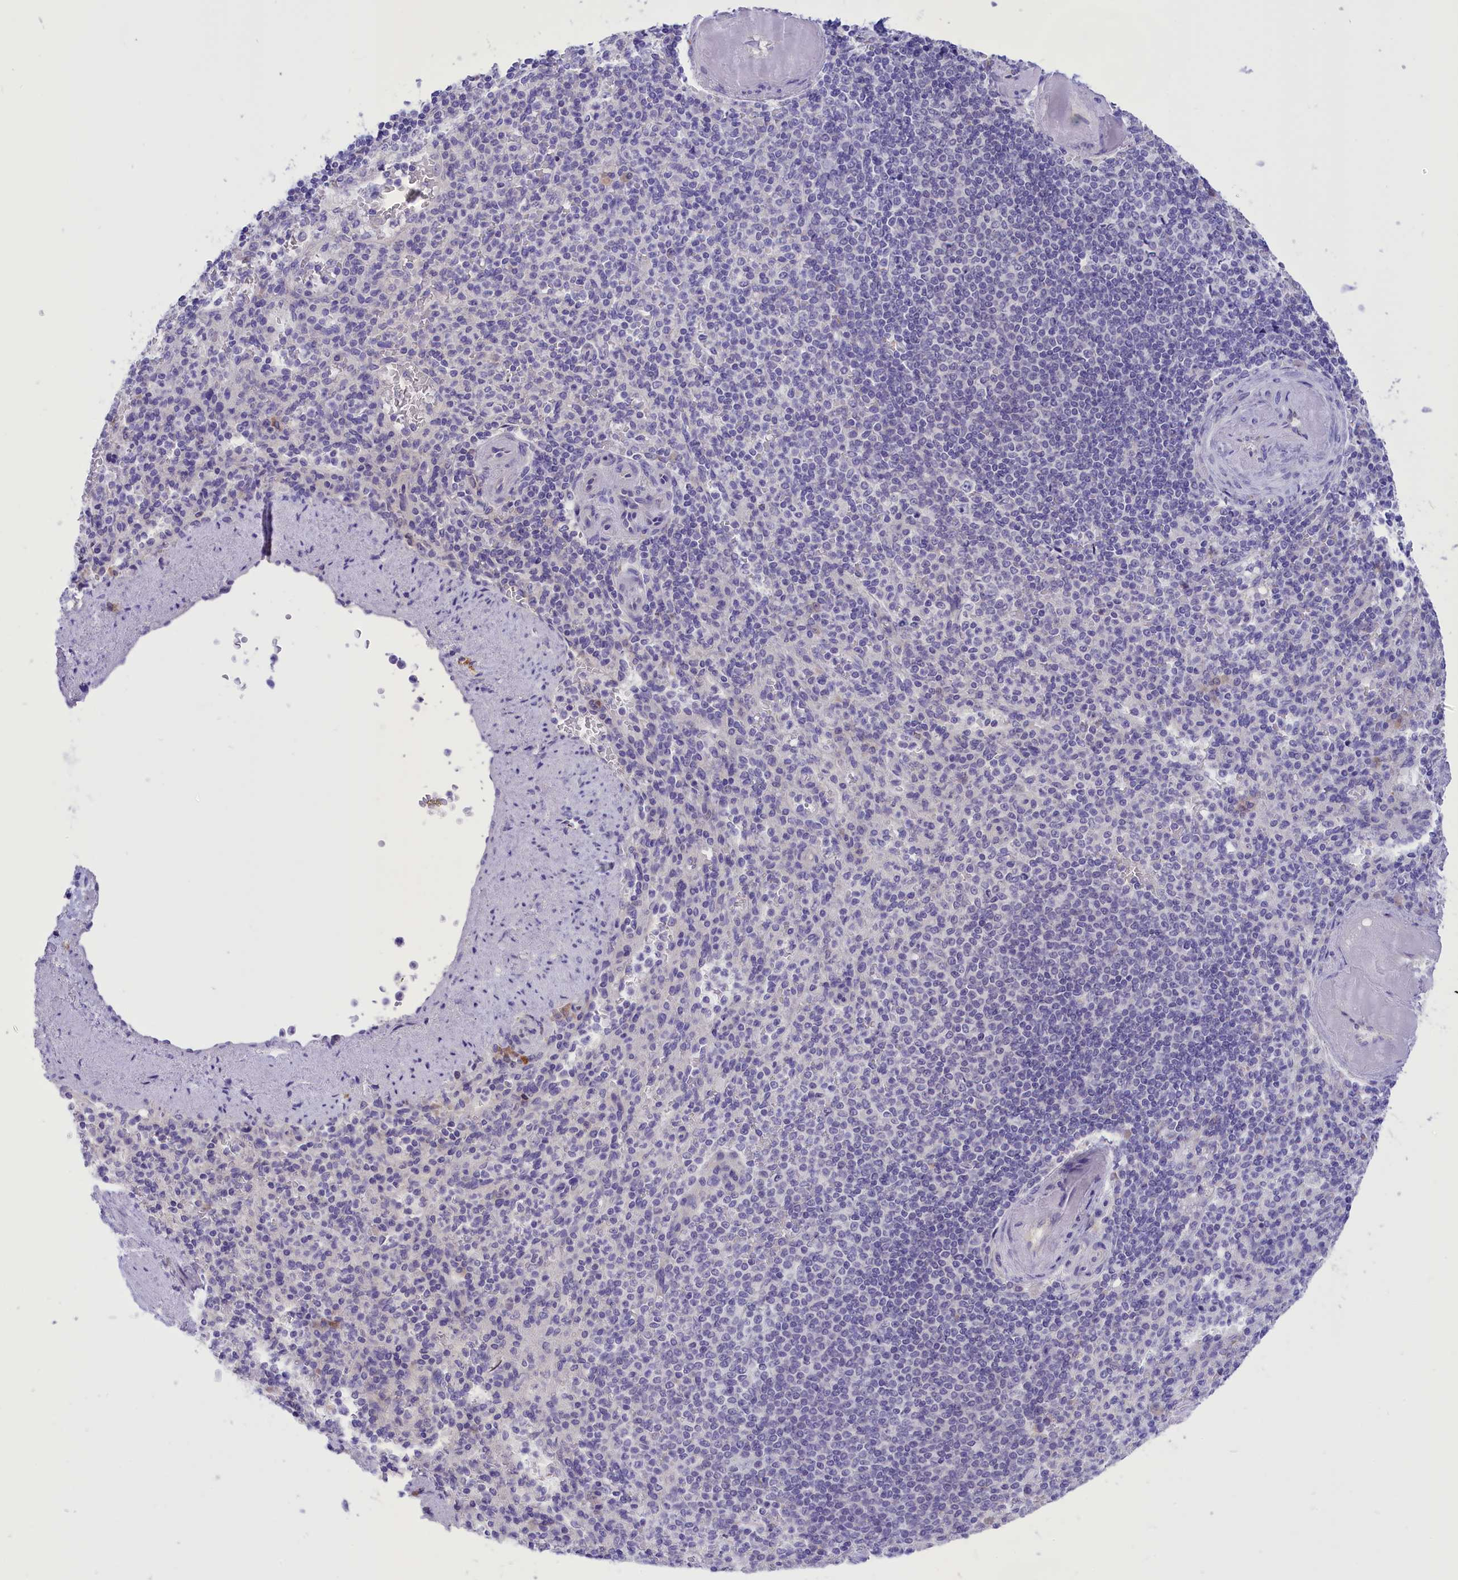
{"staining": {"intensity": "negative", "quantity": "none", "location": "none"}, "tissue": "spleen", "cell_type": "Cells in red pulp", "image_type": "normal", "snomed": [{"axis": "morphology", "description": "Normal tissue, NOS"}, {"axis": "topography", "description": "Spleen"}], "caption": "Cells in red pulp are negative for brown protein staining in unremarkable spleen.", "gene": "DCAF16", "patient": {"sex": "female", "age": 74}}